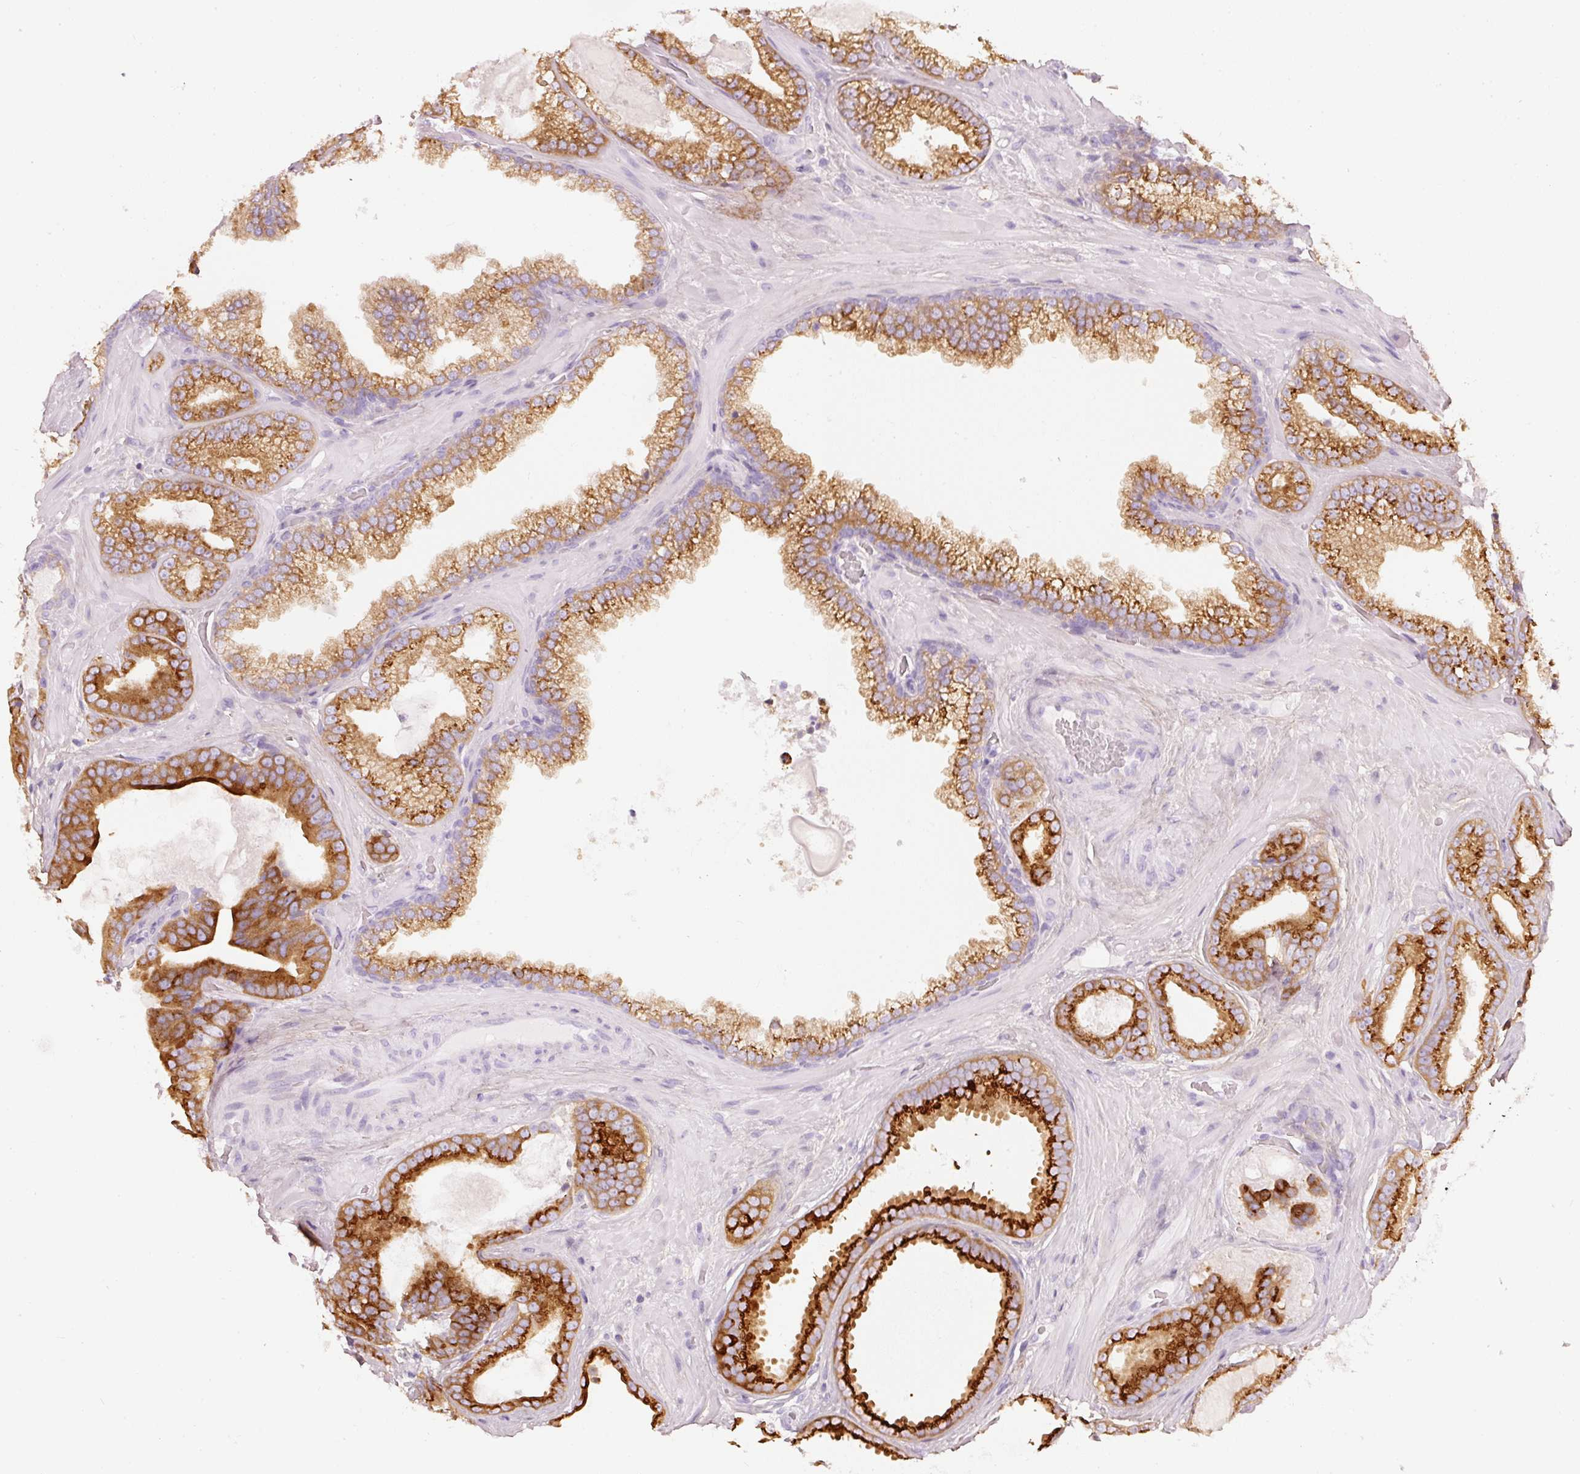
{"staining": {"intensity": "strong", "quantity": ">75%", "location": "cytoplasmic/membranous"}, "tissue": "prostate cancer", "cell_type": "Tumor cells", "image_type": "cancer", "snomed": [{"axis": "morphology", "description": "Adenocarcinoma, Low grade"}, {"axis": "topography", "description": "Prostate"}], "caption": "DAB immunohistochemical staining of adenocarcinoma (low-grade) (prostate) reveals strong cytoplasmic/membranous protein expression in approximately >75% of tumor cells.", "gene": "PDXDC1", "patient": {"sex": "male", "age": 57}}